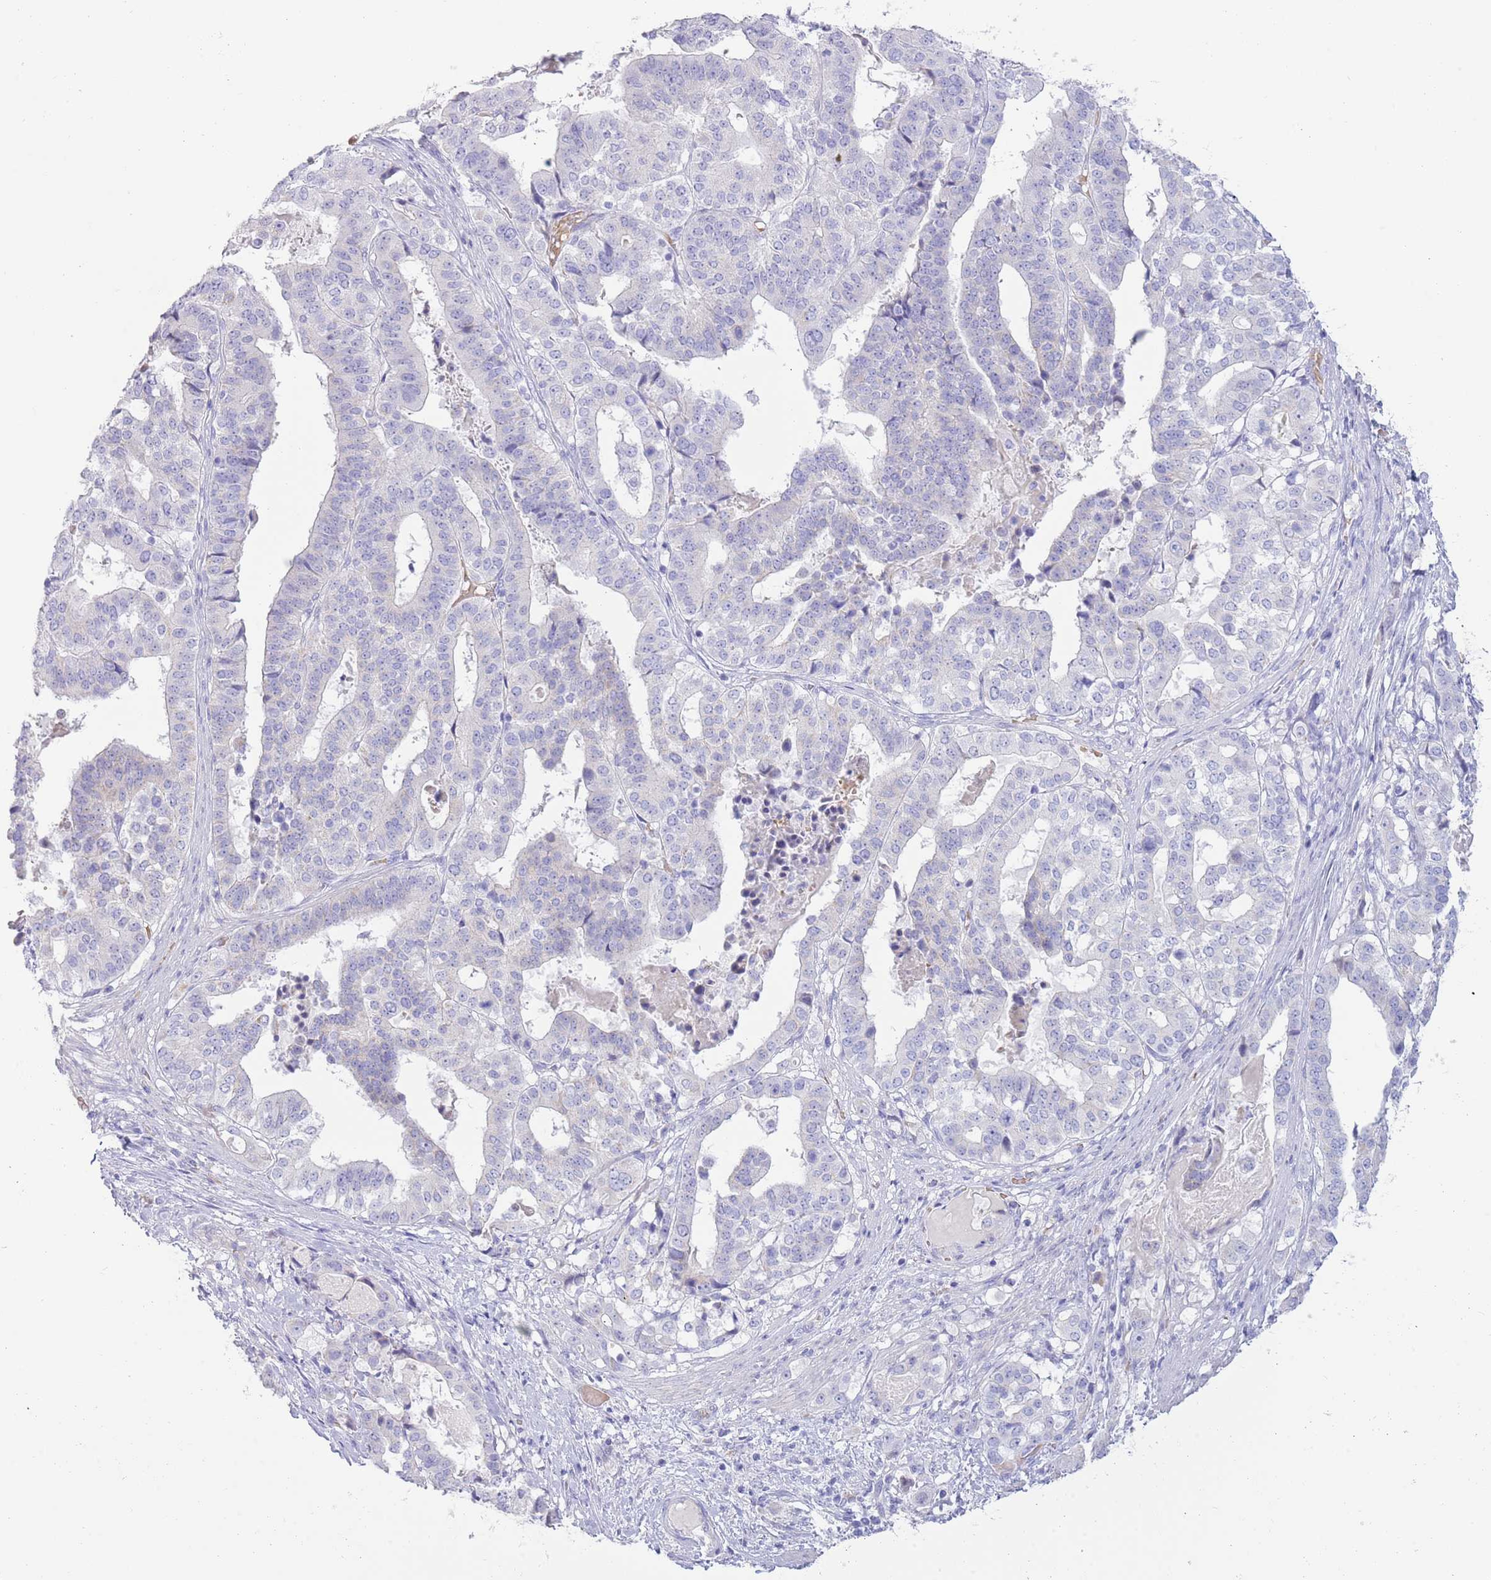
{"staining": {"intensity": "negative", "quantity": "none", "location": "none"}, "tissue": "stomach cancer", "cell_type": "Tumor cells", "image_type": "cancer", "snomed": [{"axis": "morphology", "description": "Adenocarcinoma, NOS"}, {"axis": "topography", "description": "Stomach"}], "caption": "DAB (3,3'-diaminobenzidine) immunohistochemical staining of adenocarcinoma (stomach) displays no significant positivity in tumor cells. Nuclei are stained in blue.", "gene": "ACR", "patient": {"sex": "male", "age": 48}}